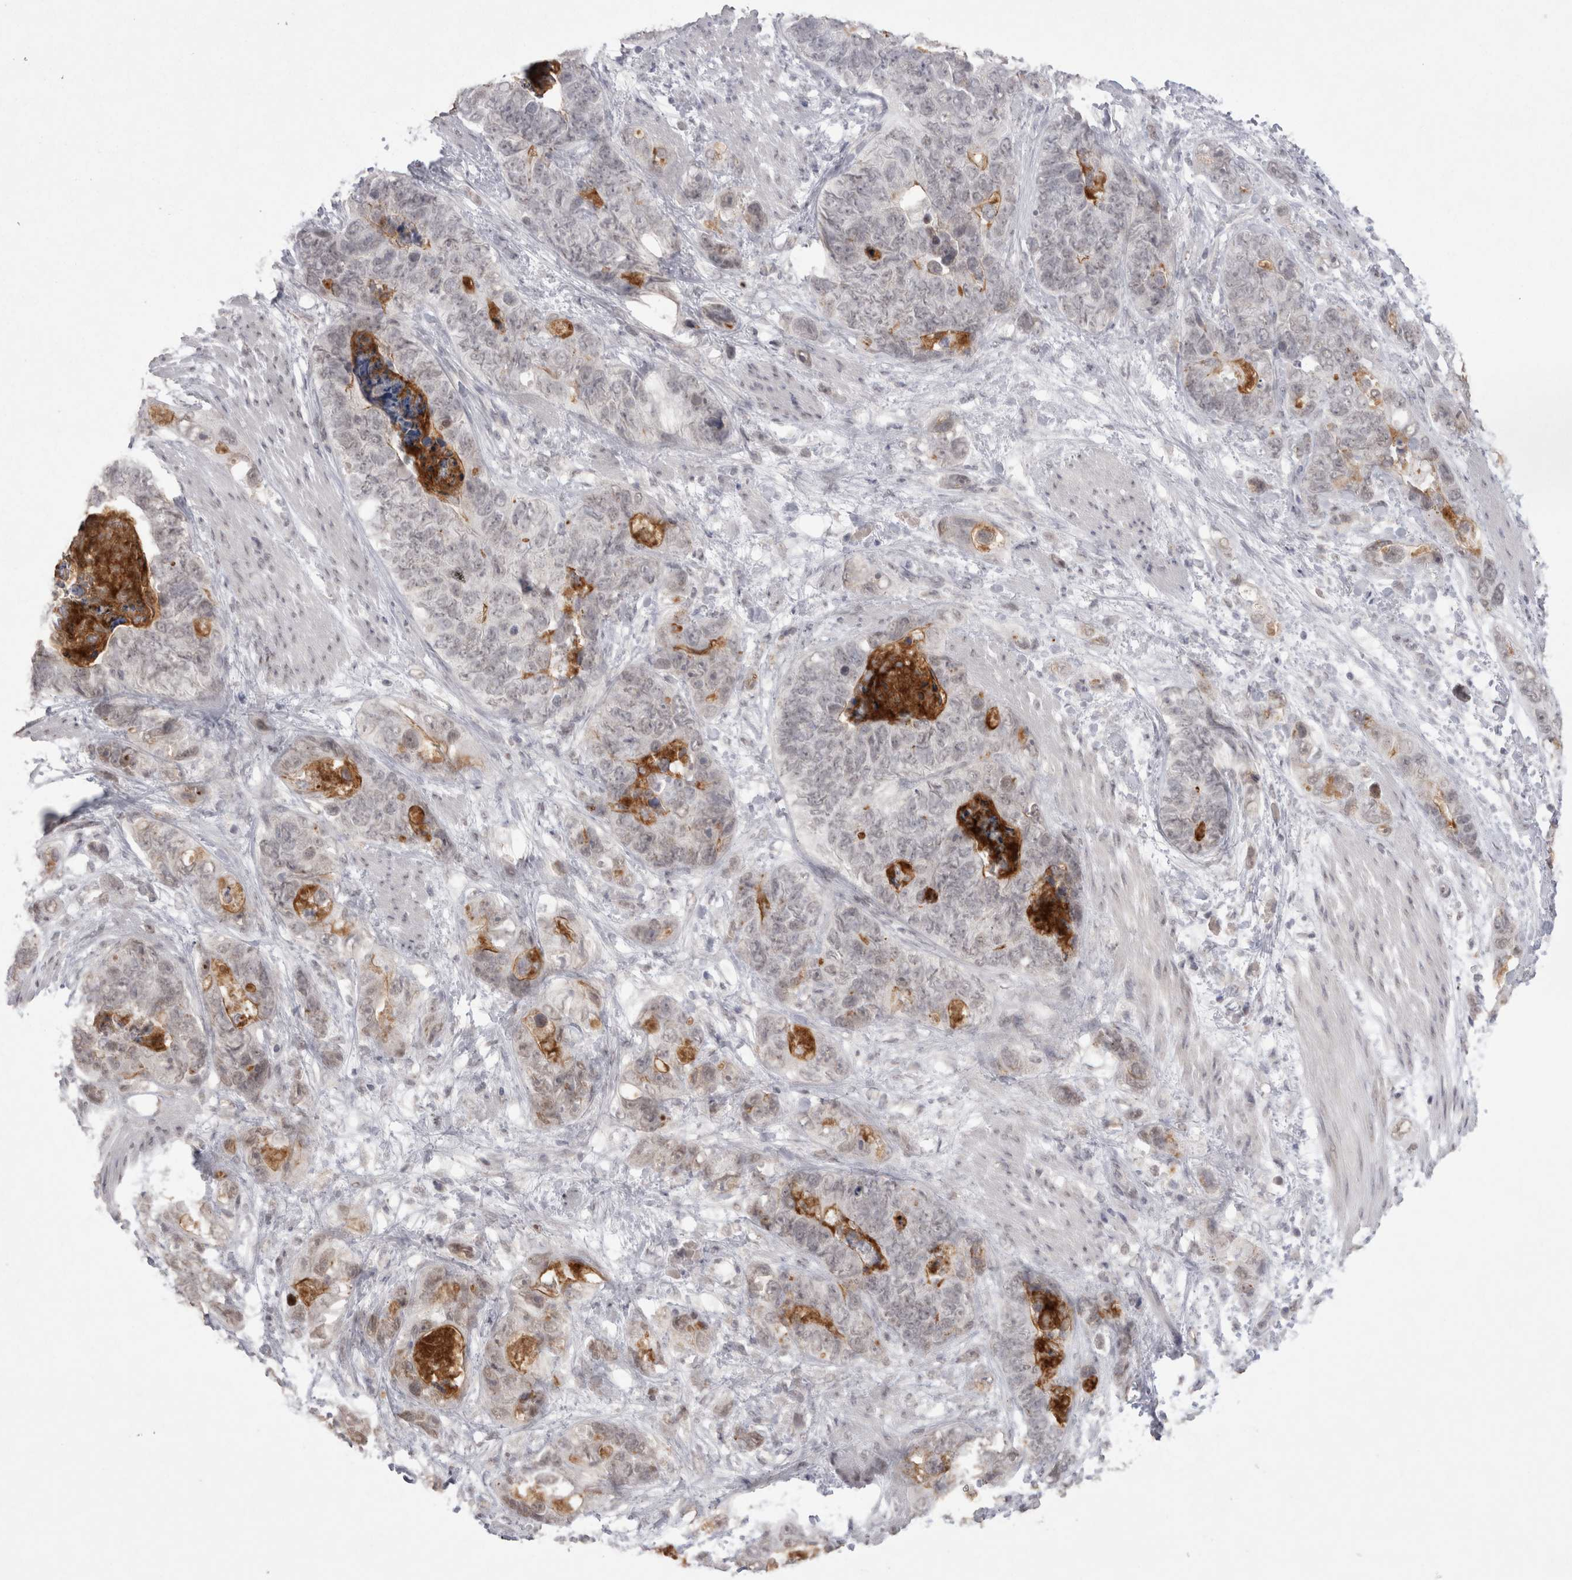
{"staining": {"intensity": "weak", "quantity": "25%-75%", "location": "nuclear"}, "tissue": "stomach cancer", "cell_type": "Tumor cells", "image_type": "cancer", "snomed": [{"axis": "morphology", "description": "Normal tissue, NOS"}, {"axis": "morphology", "description": "Adenocarcinoma, NOS"}, {"axis": "topography", "description": "Stomach"}], "caption": "A histopathology image showing weak nuclear positivity in about 25%-75% of tumor cells in adenocarcinoma (stomach), as visualized by brown immunohistochemical staining.", "gene": "DDX4", "patient": {"sex": "female", "age": 89}}